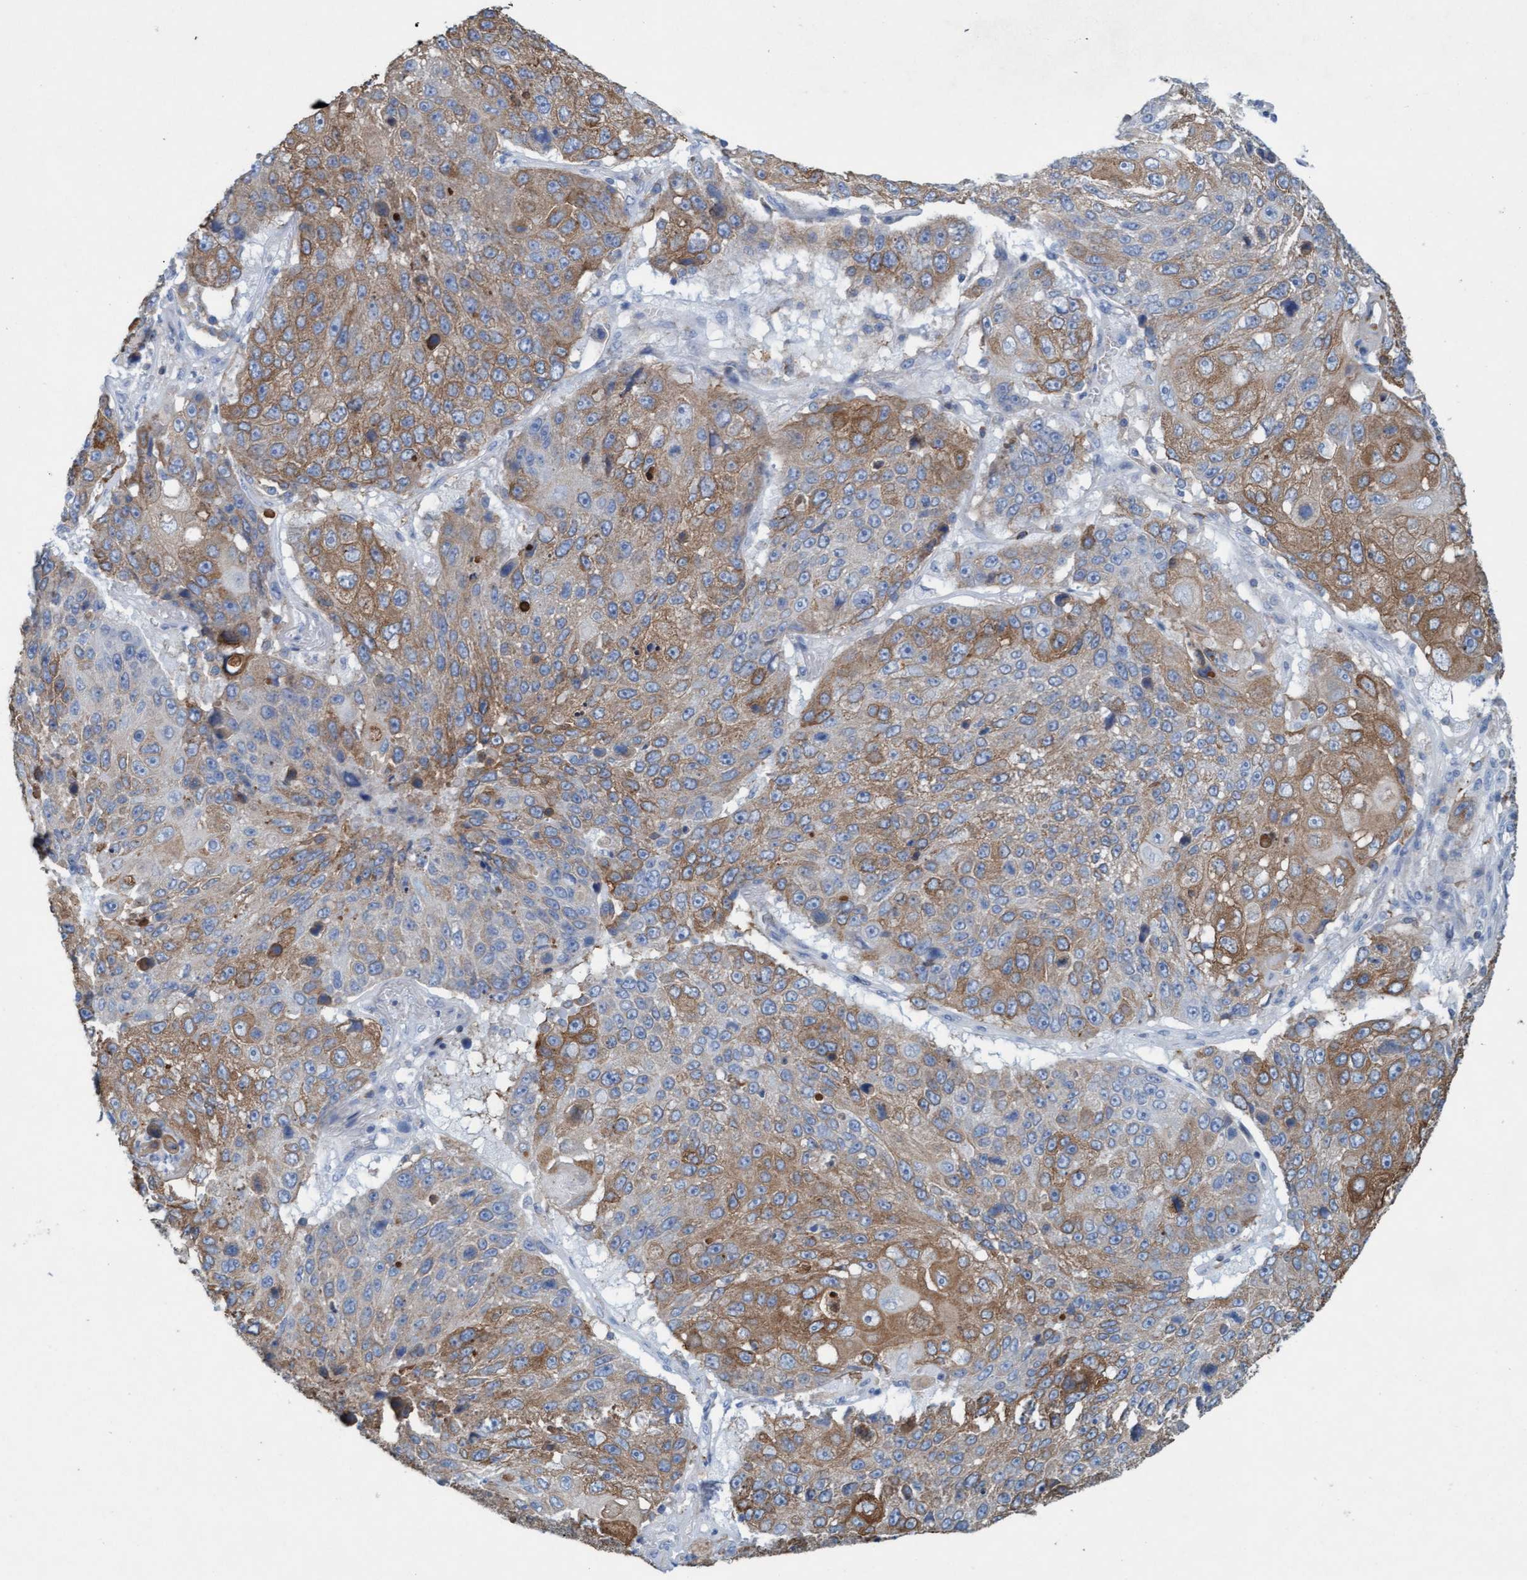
{"staining": {"intensity": "moderate", "quantity": ">75%", "location": "cytoplasmic/membranous"}, "tissue": "lung cancer", "cell_type": "Tumor cells", "image_type": "cancer", "snomed": [{"axis": "morphology", "description": "Squamous cell carcinoma, NOS"}, {"axis": "topography", "description": "Lung"}], "caption": "Lung cancer (squamous cell carcinoma) stained with a protein marker exhibits moderate staining in tumor cells.", "gene": "SIGIRR", "patient": {"sex": "male", "age": 61}}